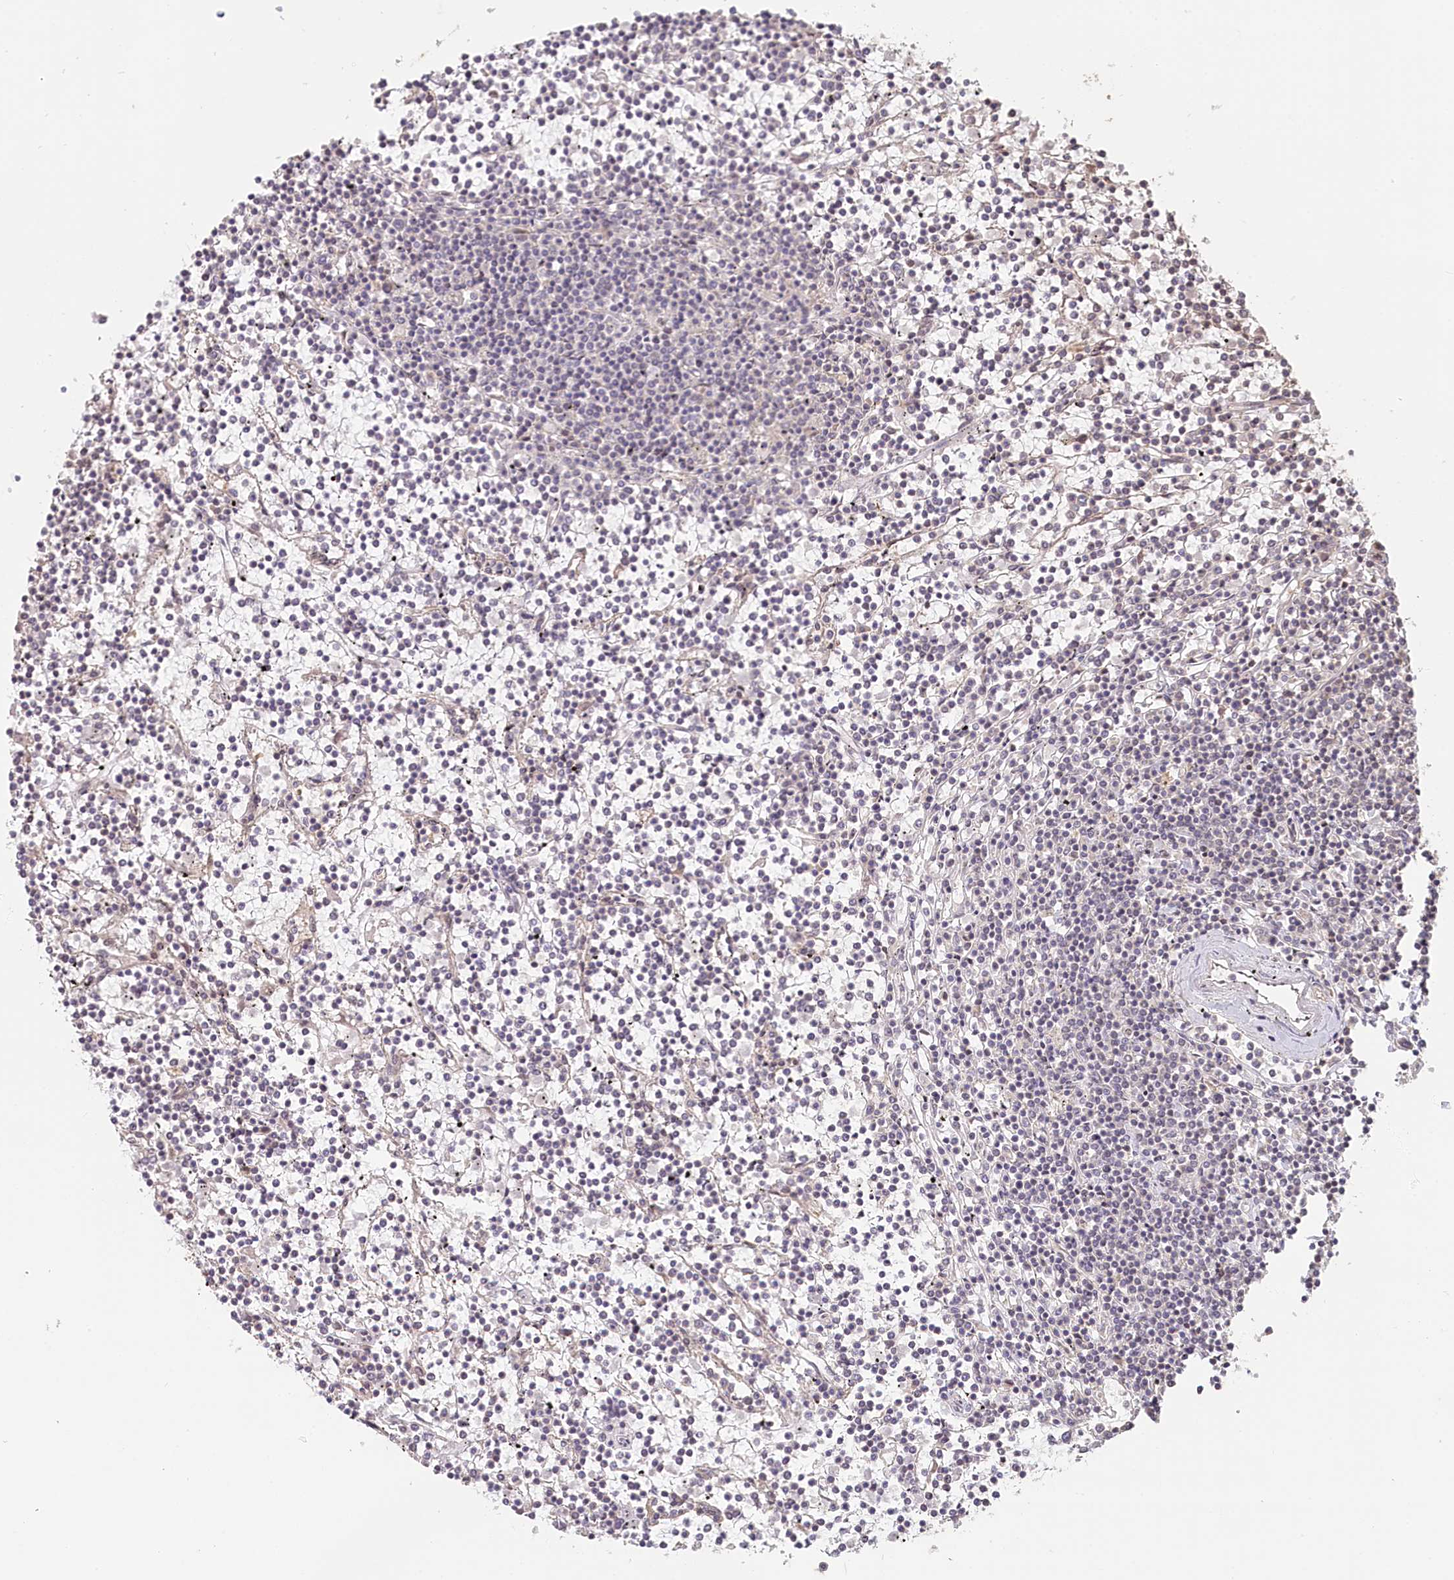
{"staining": {"intensity": "negative", "quantity": "none", "location": "none"}, "tissue": "lymphoma", "cell_type": "Tumor cells", "image_type": "cancer", "snomed": [{"axis": "morphology", "description": "Malignant lymphoma, non-Hodgkin's type, Low grade"}, {"axis": "topography", "description": "Spleen"}], "caption": "IHC of lymphoma demonstrates no expression in tumor cells. (DAB (3,3'-diaminobenzidine) immunohistochemistry (IHC), high magnification).", "gene": "TCHP", "patient": {"sex": "female", "age": 19}}